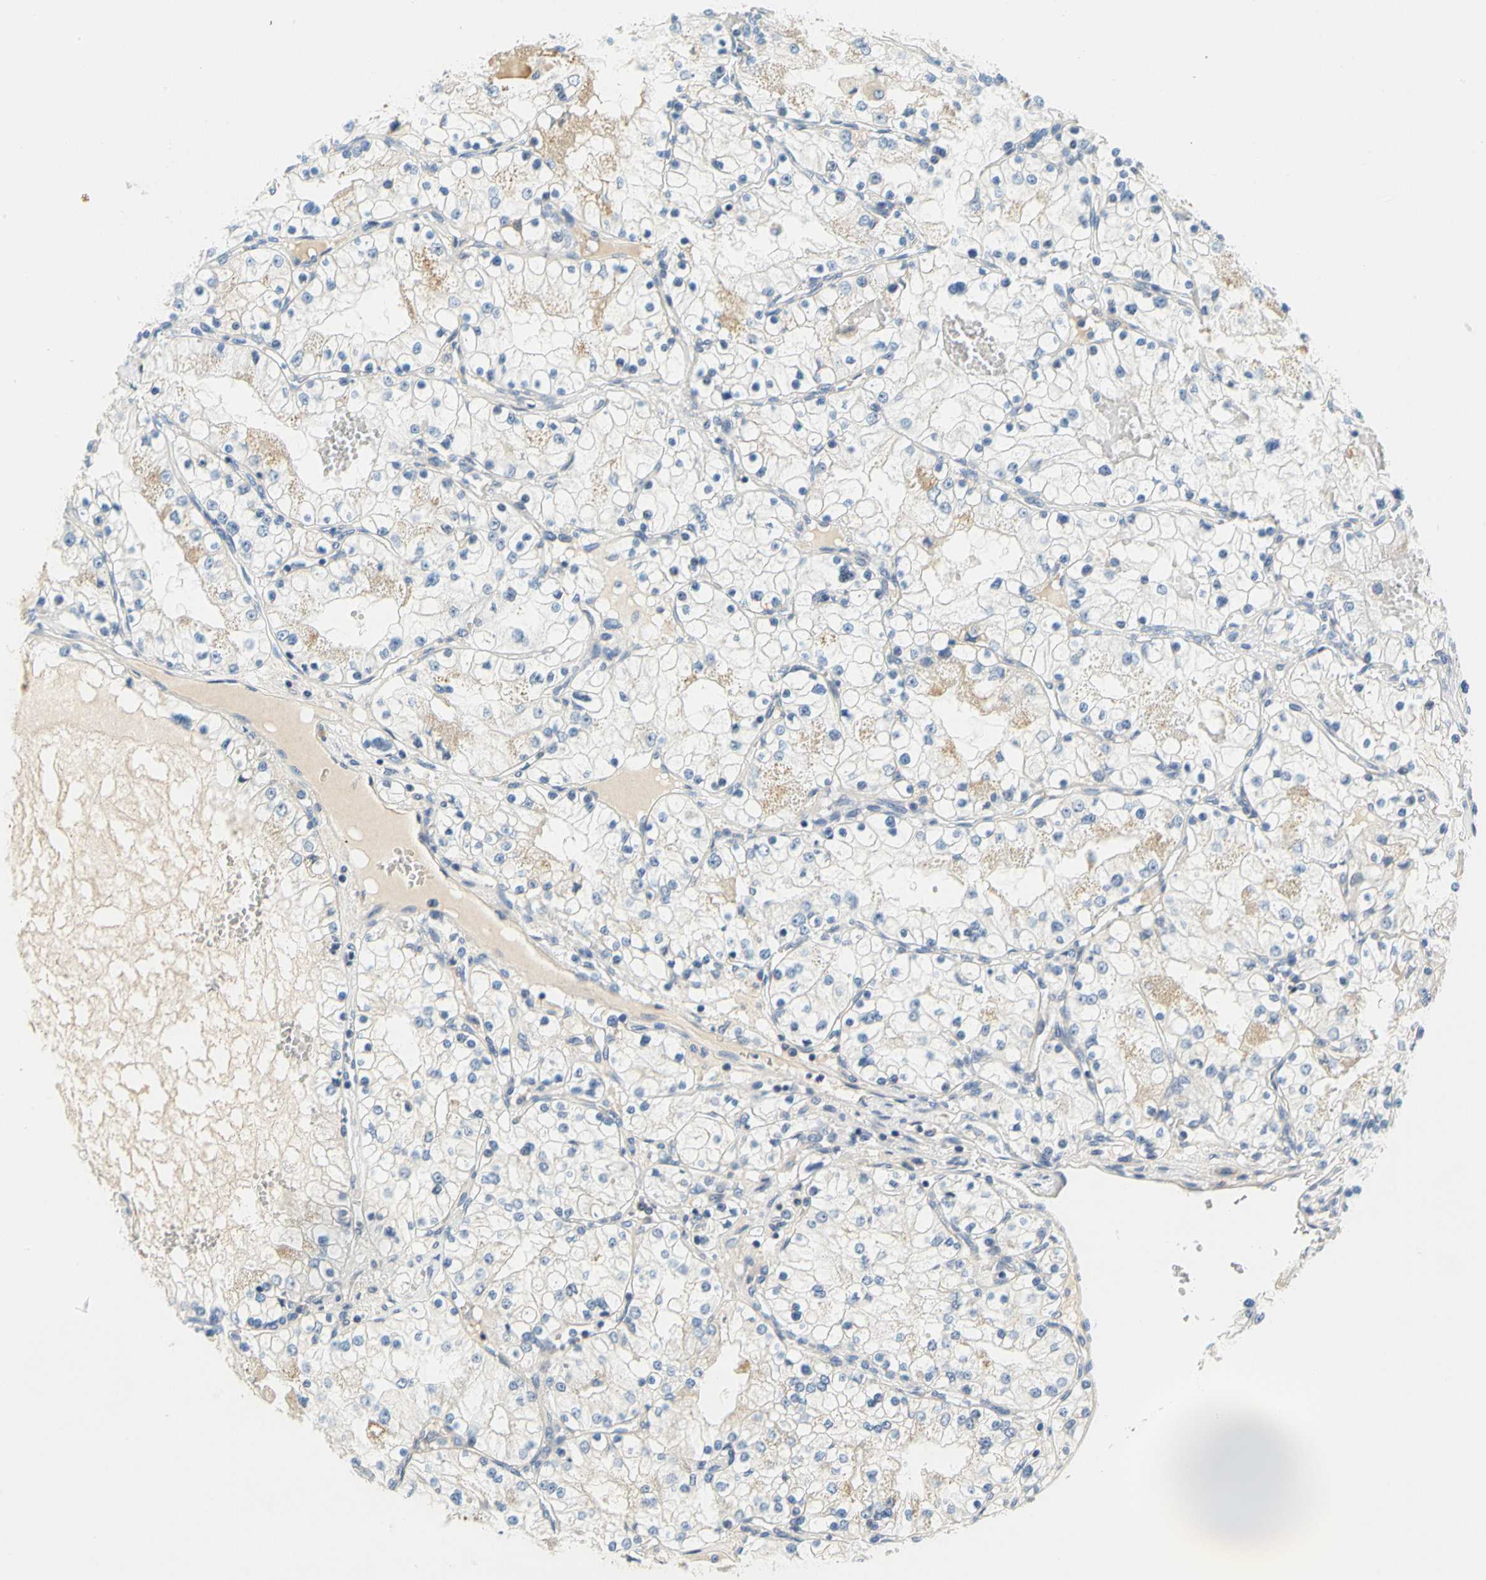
{"staining": {"intensity": "weak", "quantity": "<25%", "location": "cytoplasmic/membranous"}, "tissue": "renal cancer", "cell_type": "Tumor cells", "image_type": "cancer", "snomed": [{"axis": "morphology", "description": "Adenocarcinoma, NOS"}, {"axis": "topography", "description": "Kidney"}], "caption": "A histopathology image of renal cancer stained for a protein exhibits no brown staining in tumor cells. The staining was performed using DAB (3,3'-diaminobenzidine) to visualize the protein expression in brown, while the nuclei were stained in blue with hematoxylin (Magnification: 20x).", "gene": "LRRC47", "patient": {"sex": "male", "age": 68}}